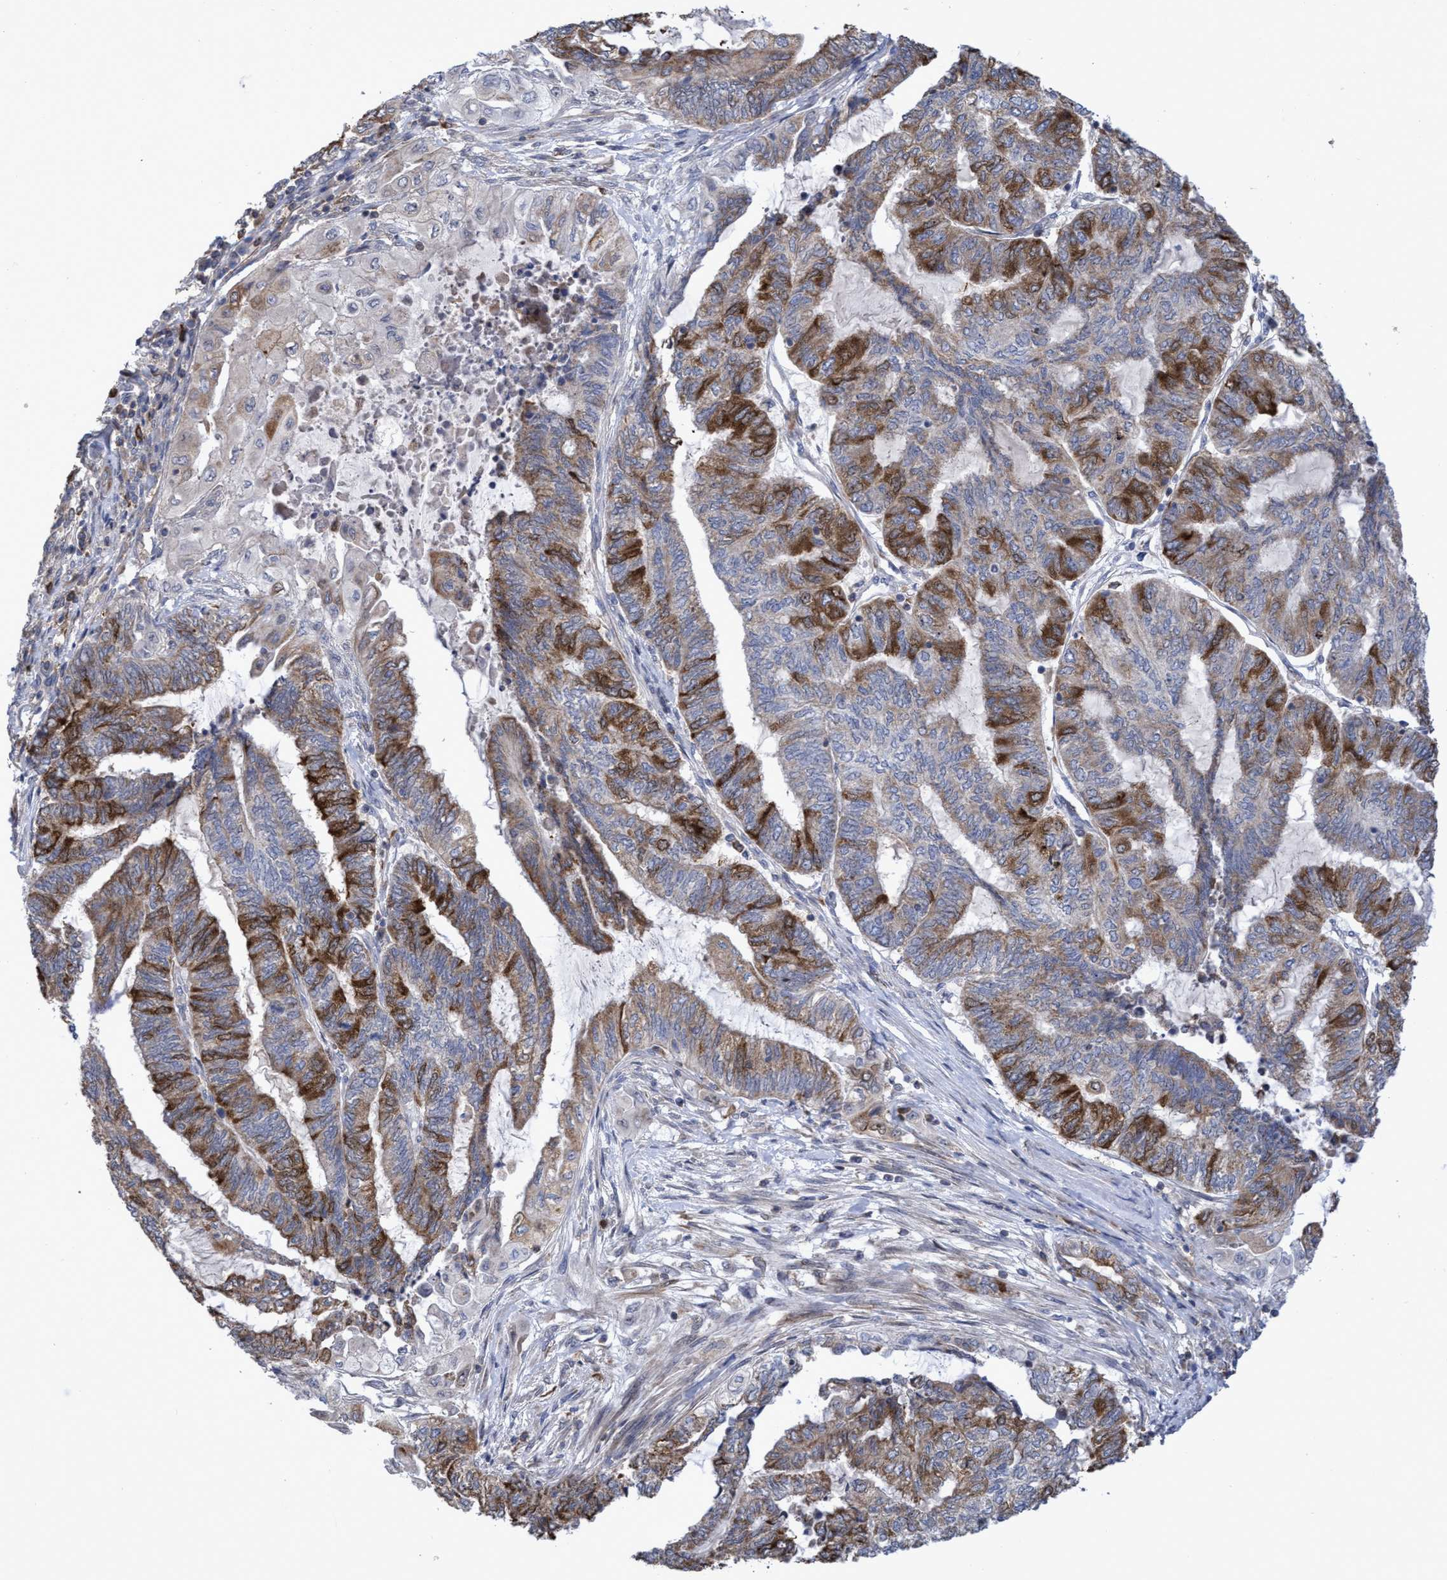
{"staining": {"intensity": "moderate", "quantity": "25%-75%", "location": "cytoplasmic/membranous"}, "tissue": "endometrial cancer", "cell_type": "Tumor cells", "image_type": "cancer", "snomed": [{"axis": "morphology", "description": "Adenocarcinoma, NOS"}, {"axis": "topography", "description": "Uterus"}, {"axis": "topography", "description": "Endometrium"}], "caption": "Moderate cytoplasmic/membranous positivity is present in approximately 25%-75% of tumor cells in endometrial adenocarcinoma.", "gene": "SLBP", "patient": {"sex": "female", "age": 70}}